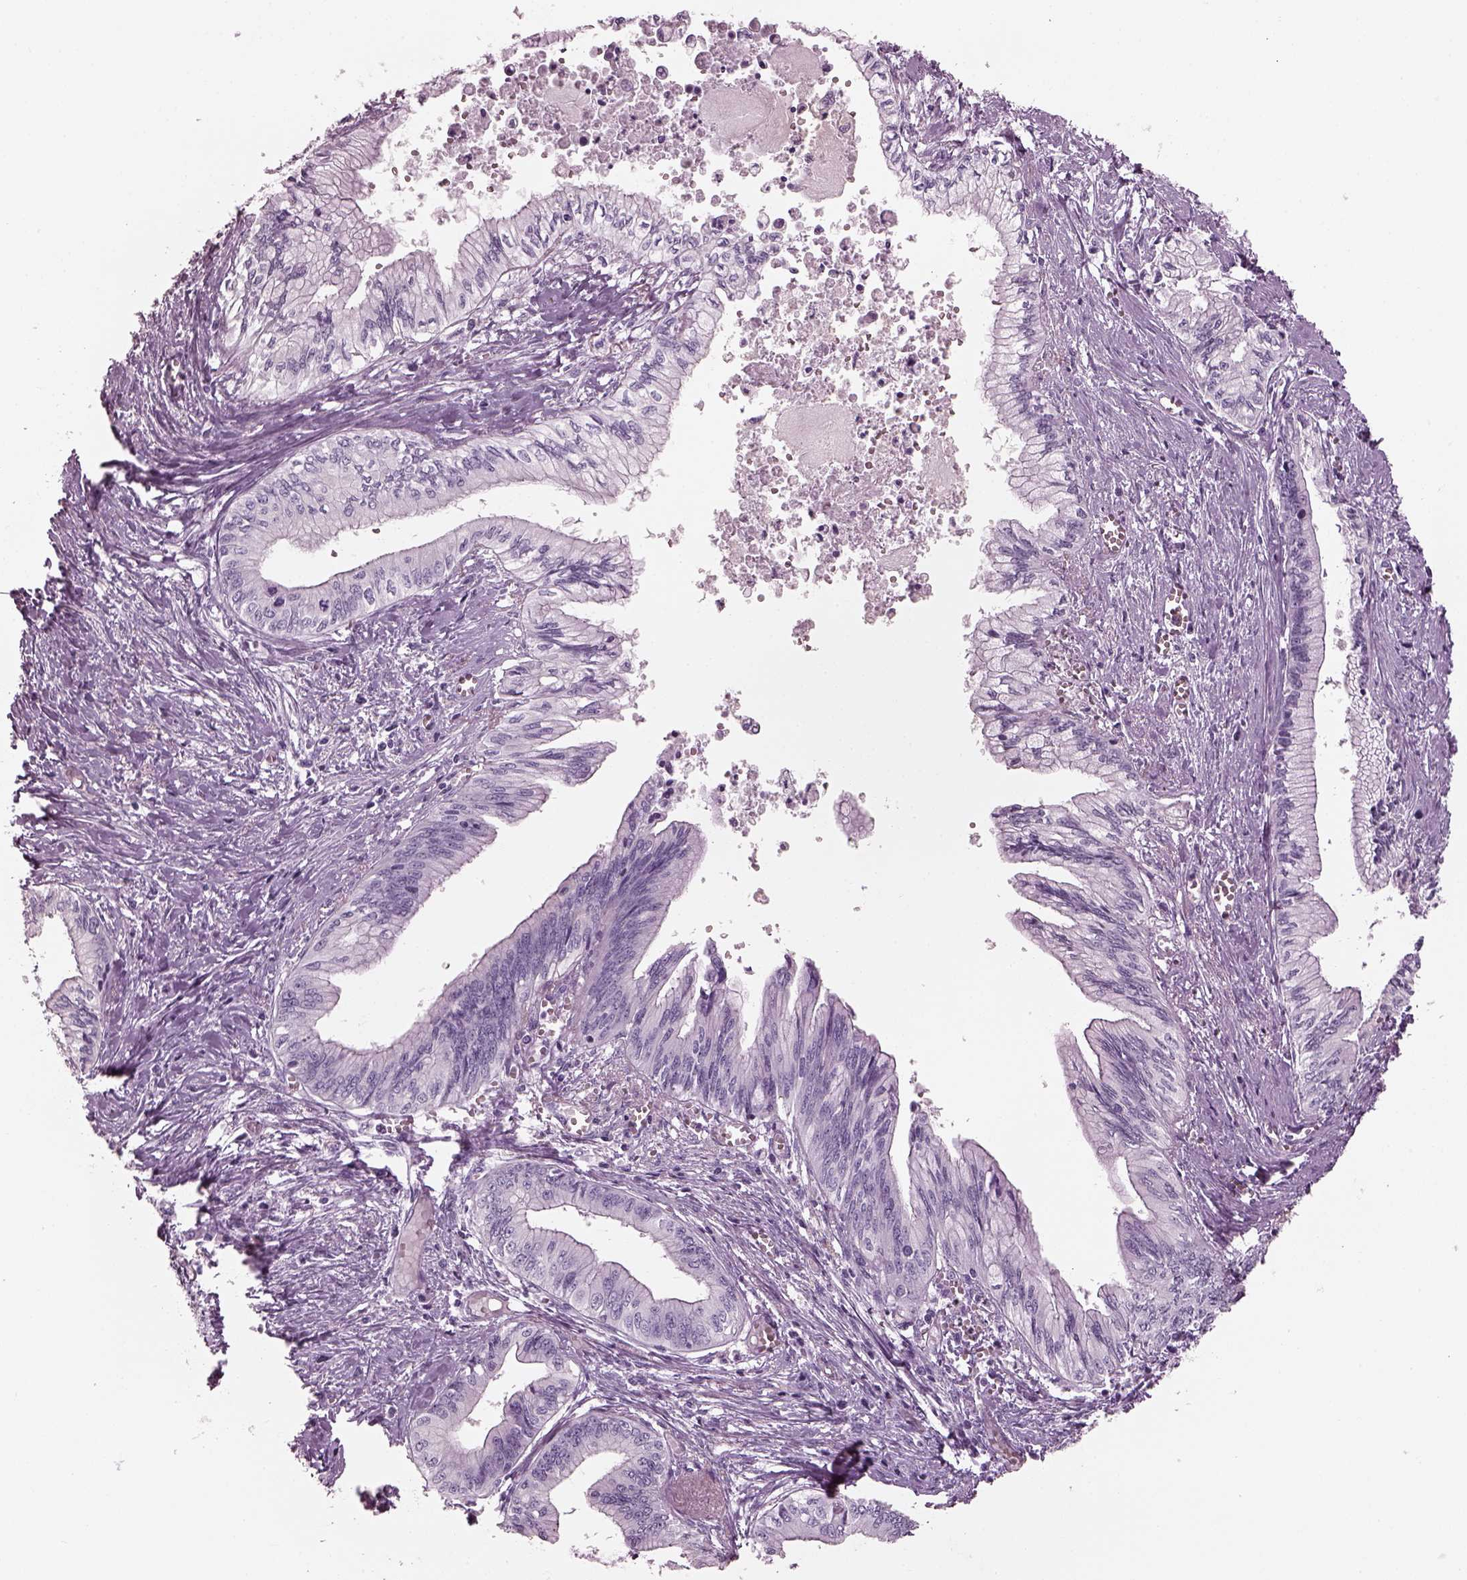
{"staining": {"intensity": "negative", "quantity": "none", "location": "none"}, "tissue": "pancreatic cancer", "cell_type": "Tumor cells", "image_type": "cancer", "snomed": [{"axis": "morphology", "description": "Adenocarcinoma, NOS"}, {"axis": "topography", "description": "Pancreas"}], "caption": "The photomicrograph displays no staining of tumor cells in pancreatic cancer (adenocarcinoma).", "gene": "PDC", "patient": {"sex": "female", "age": 61}}